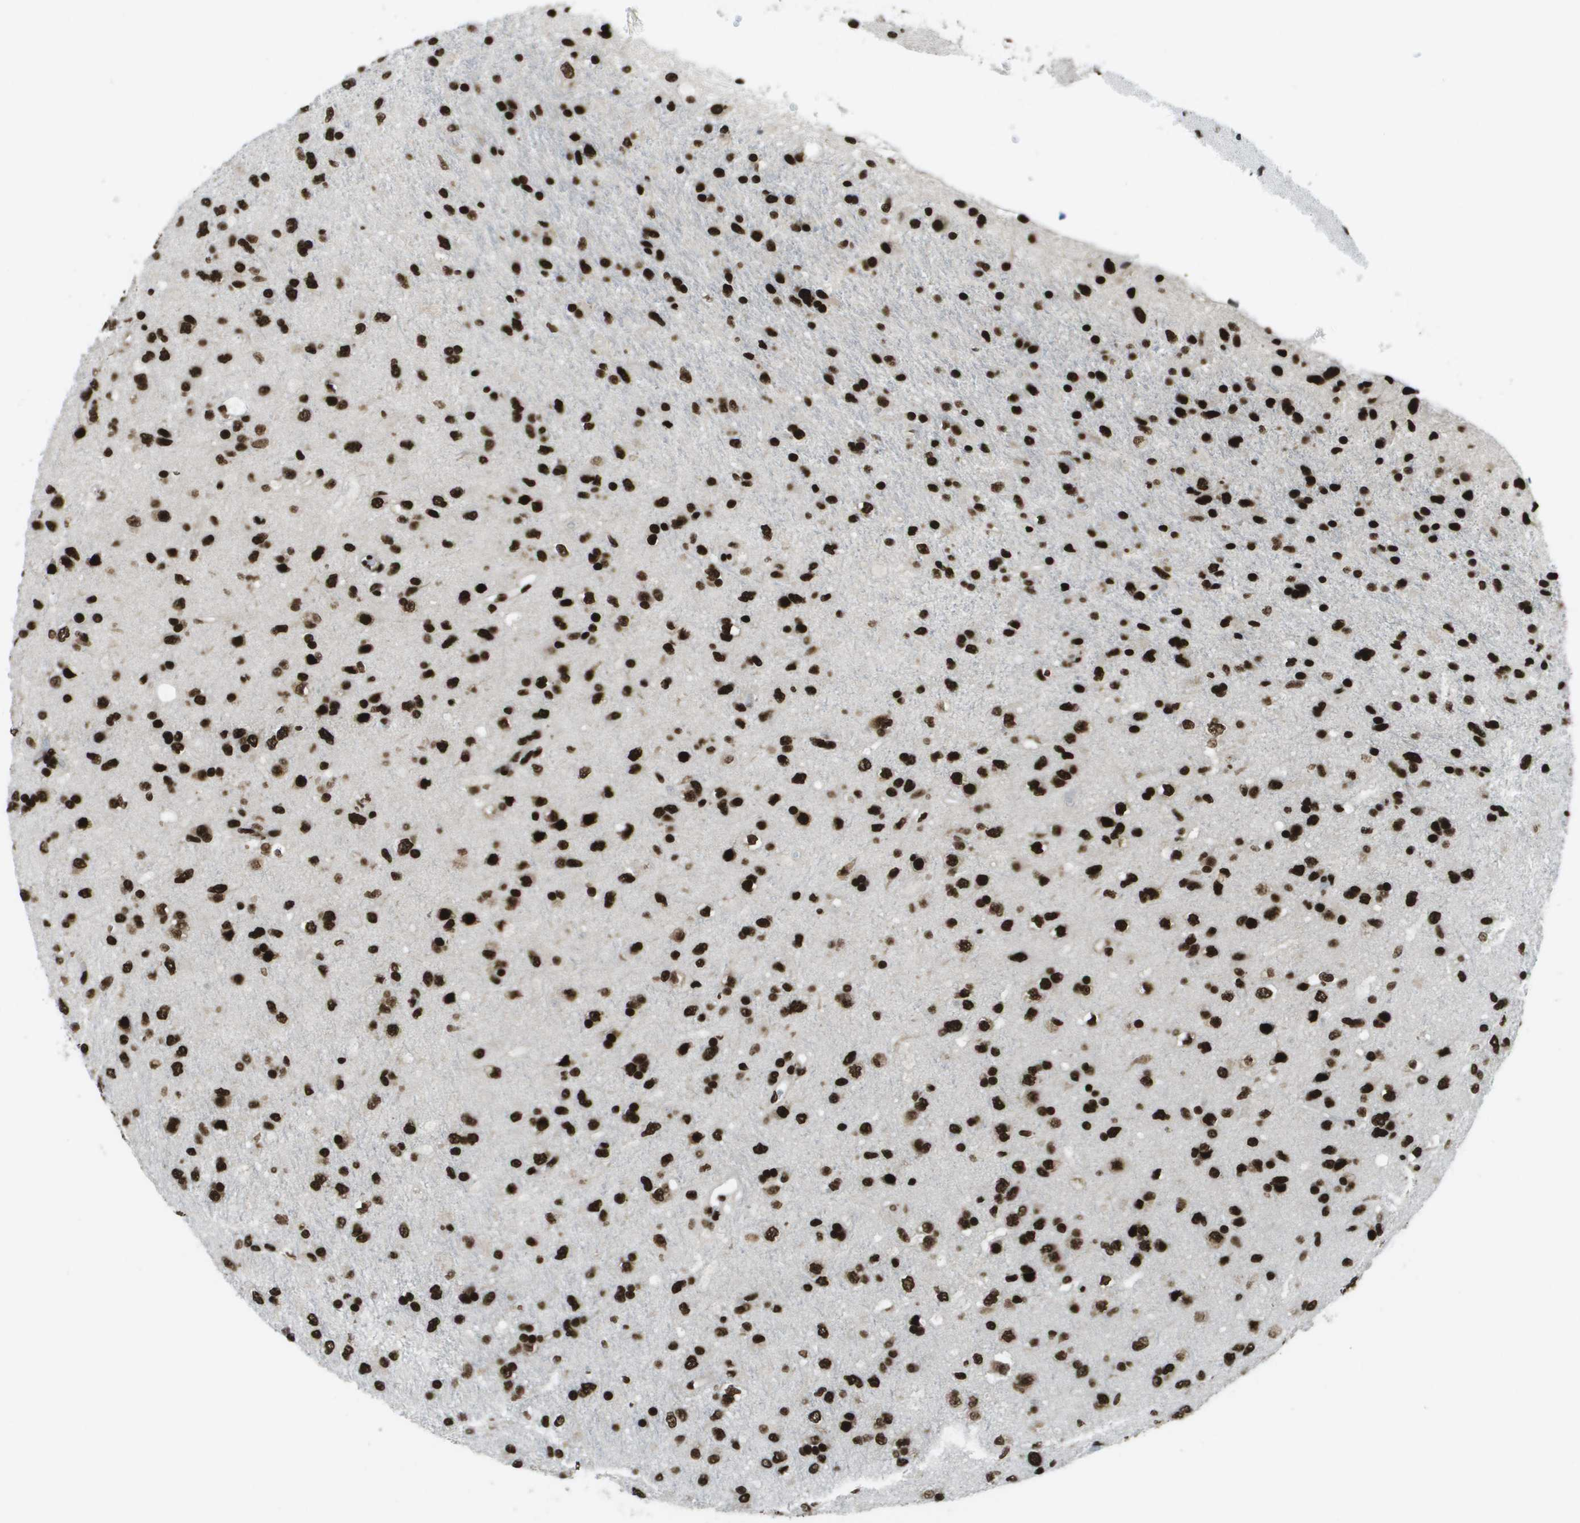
{"staining": {"intensity": "strong", "quantity": ">75%", "location": "nuclear"}, "tissue": "glioma", "cell_type": "Tumor cells", "image_type": "cancer", "snomed": [{"axis": "morphology", "description": "Glioma, malignant, Low grade"}, {"axis": "topography", "description": "Brain"}], "caption": "A photomicrograph of malignant glioma (low-grade) stained for a protein exhibits strong nuclear brown staining in tumor cells.", "gene": "GLYR1", "patient": {"sex": "male", "age": 77}}